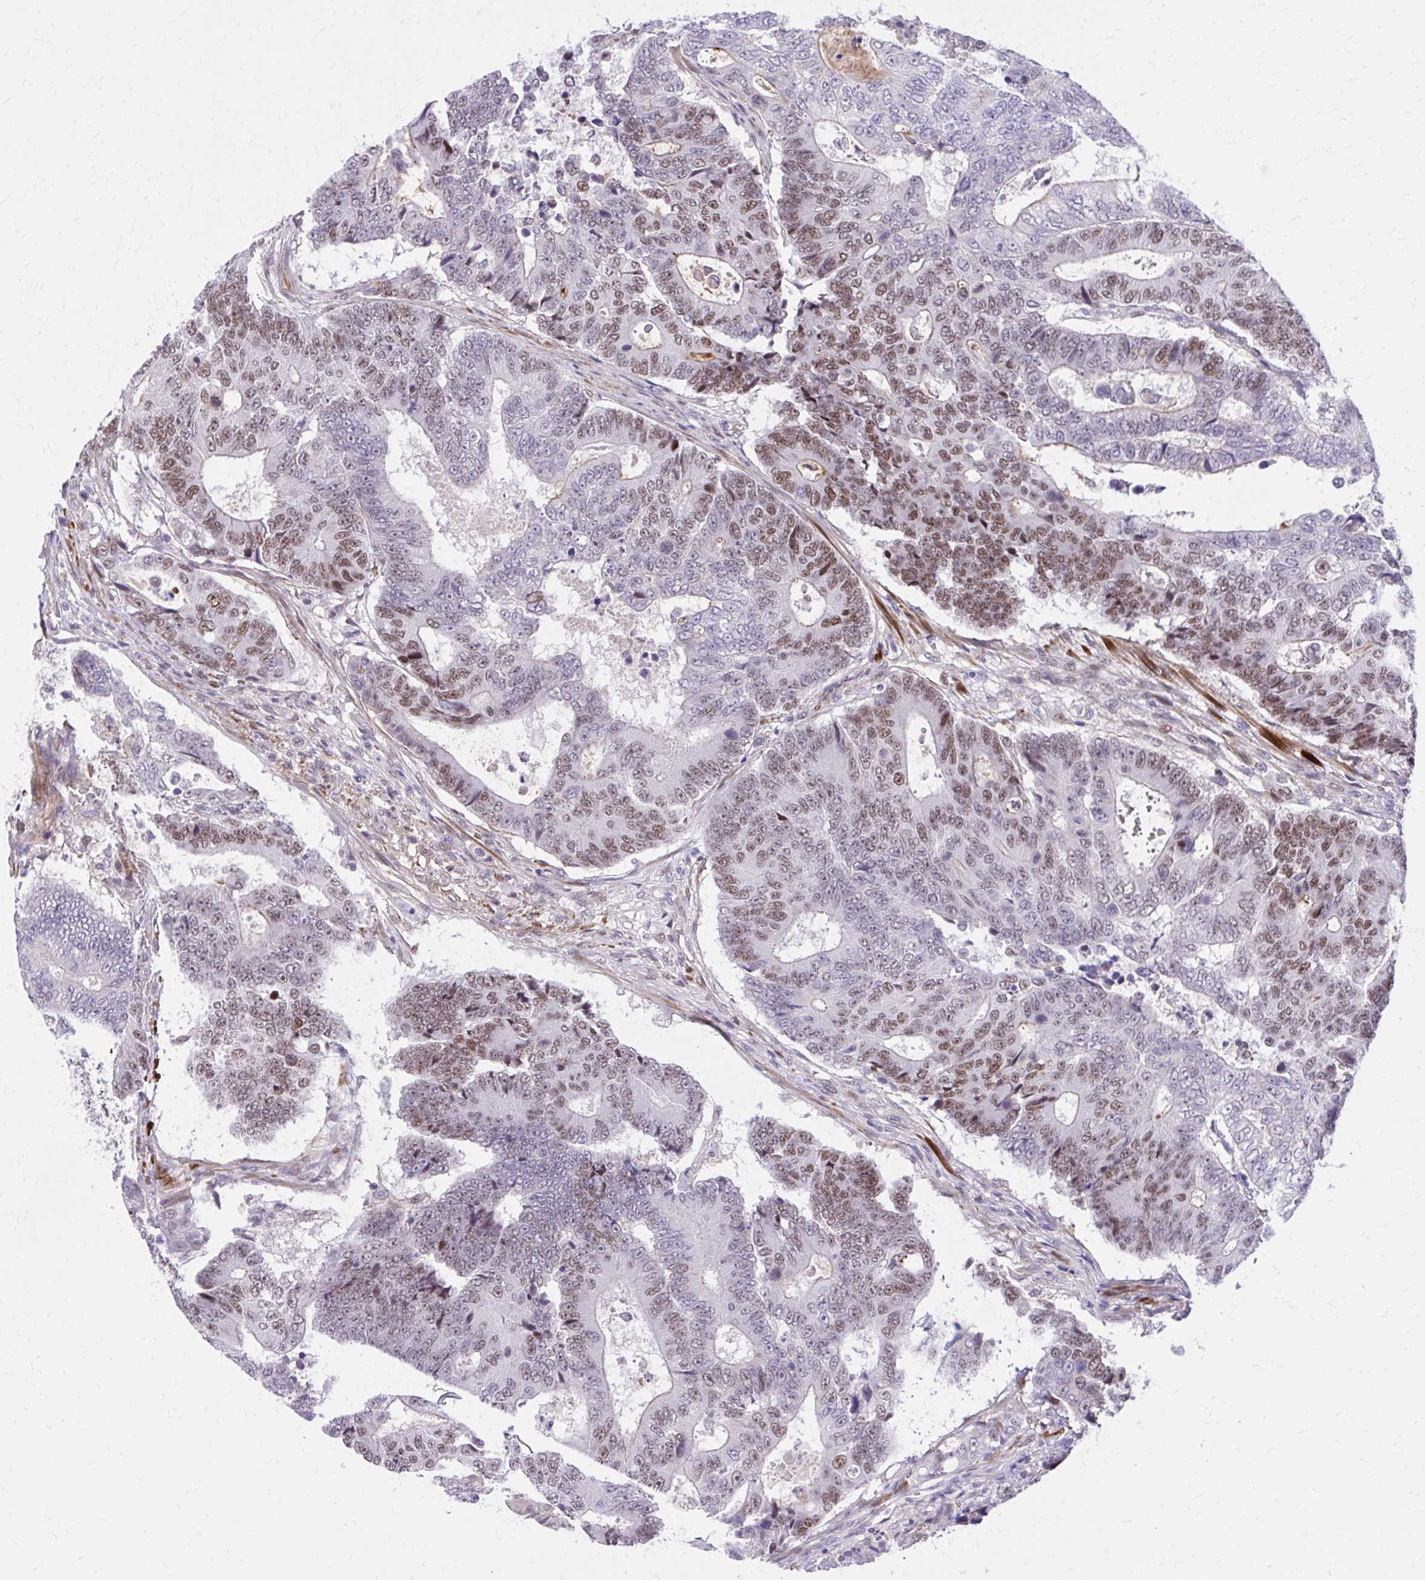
{"staining": {"intensity": "moderate", "quantity": "25%-75%", "location": "nuclear"}, "tissue": "colorectal cancer", "cell_type": "Tumor cells", "image_type": "cancer", "snomed": [{"axis": "morphology", "description": "Adenocarcinoma, NOS"}, {"axis": "topography", "description": "Colon"}], "caption": "Immunohistochemical staining of adenocarcinoma (colorectal) shows moderate nuclear protein expression in approximately 25%-75% of tumor cells.", "gene": "ZBTB25", "patient": {"sex": "female", "age": 48}}